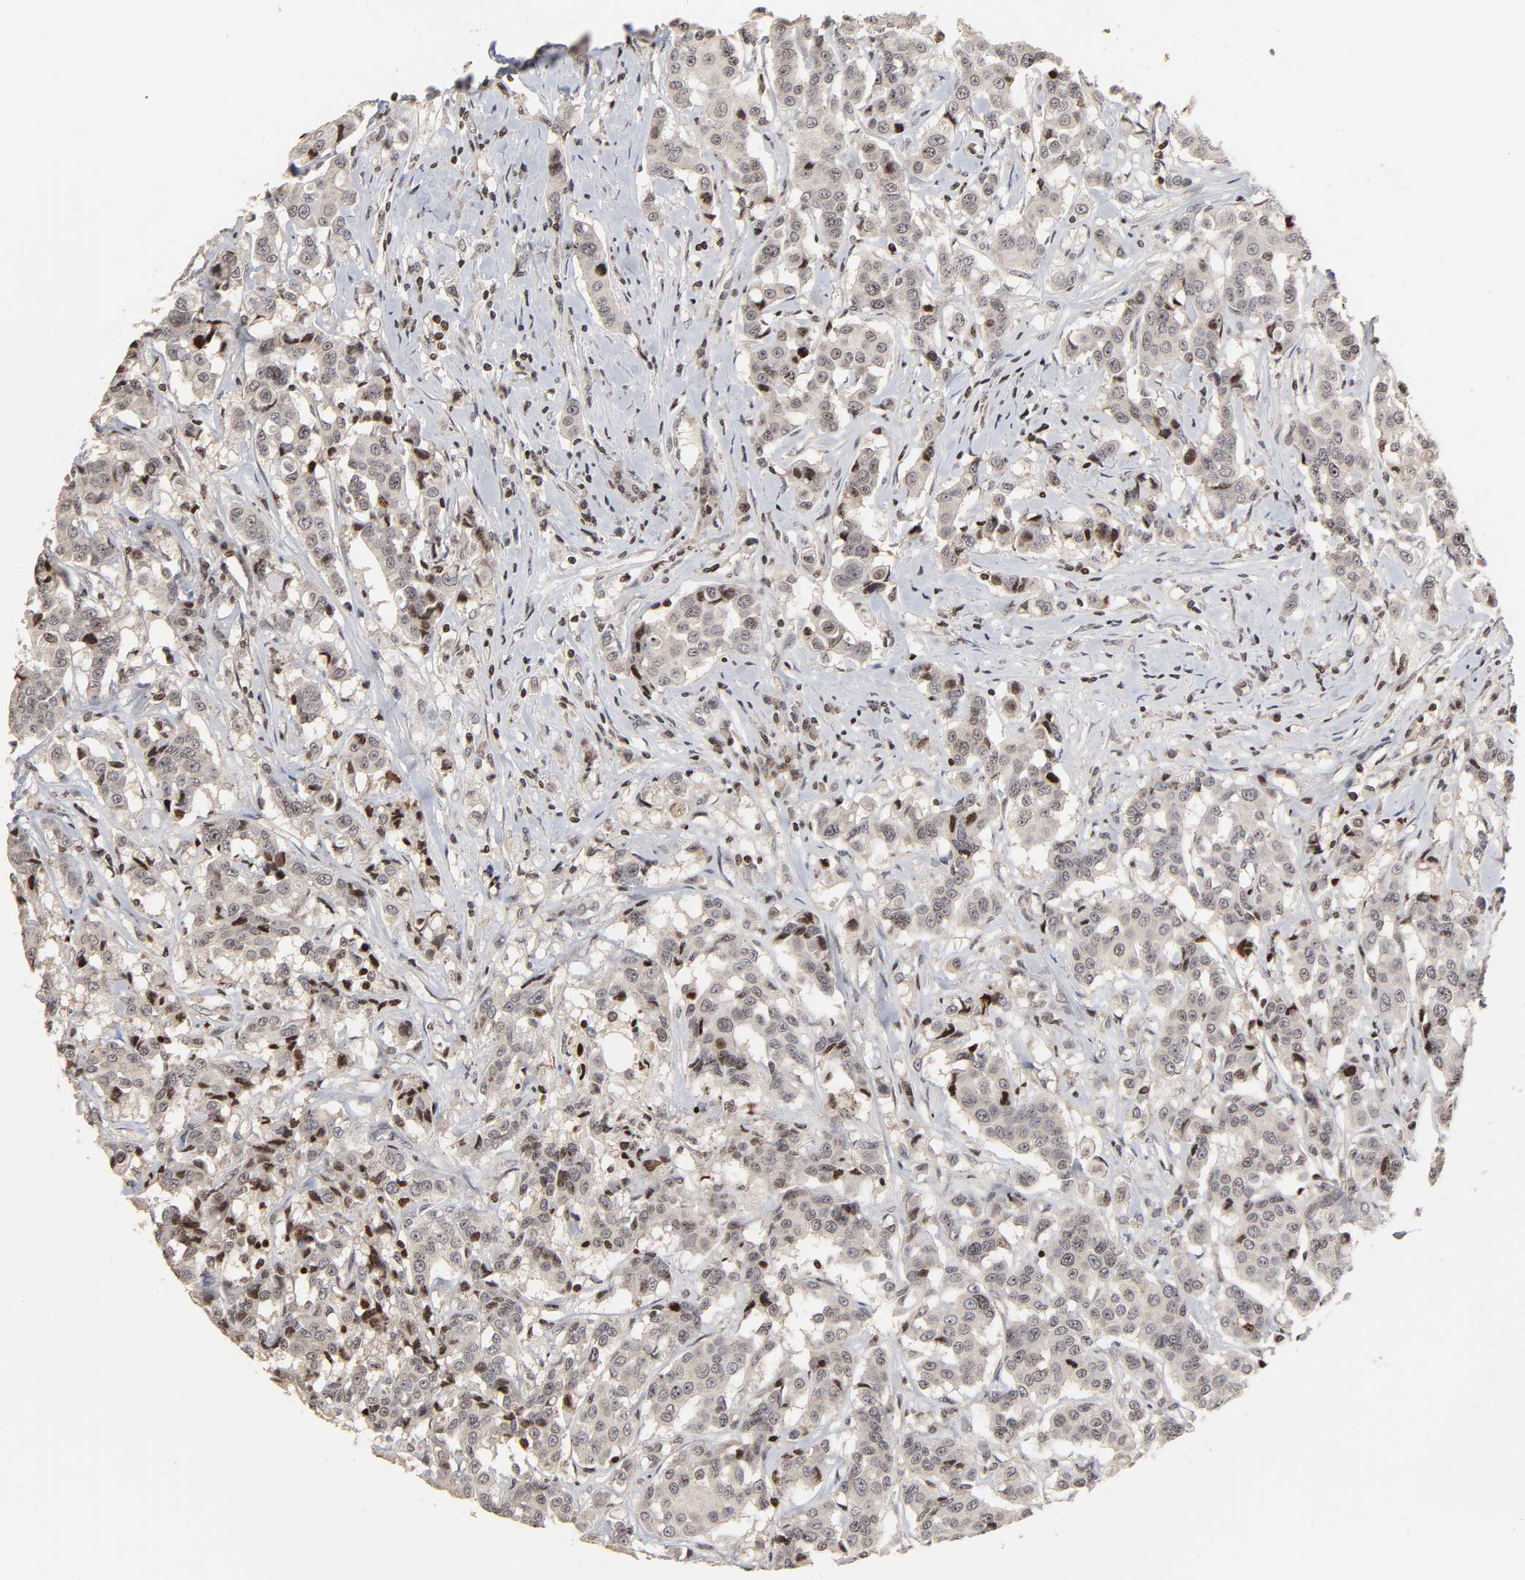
{"staining": {"intensity": "weak", "quantity": "25%-75%", "location": "cytoplasmic/membranous"}, "tissue": "breast cancer", "cell_type": "Tumor cells", "image_type": "cancer", "snomed": [{"axis": "morphology", "description": "Duct carcinoma"}, {"axis": "topography", "description": "Breast"}], "caption": "Immunohistochemistry (IHC) (DAB (3,3'-diaminobenzidine)) staining of invasive ductal carcinoma (breast) exhibits weak cytoplasmic/membranous protein expression in approximately 25%-75% of tumor cells.", "gene": "ZNF473", "patient": {"sex": "female", "age": 27}}